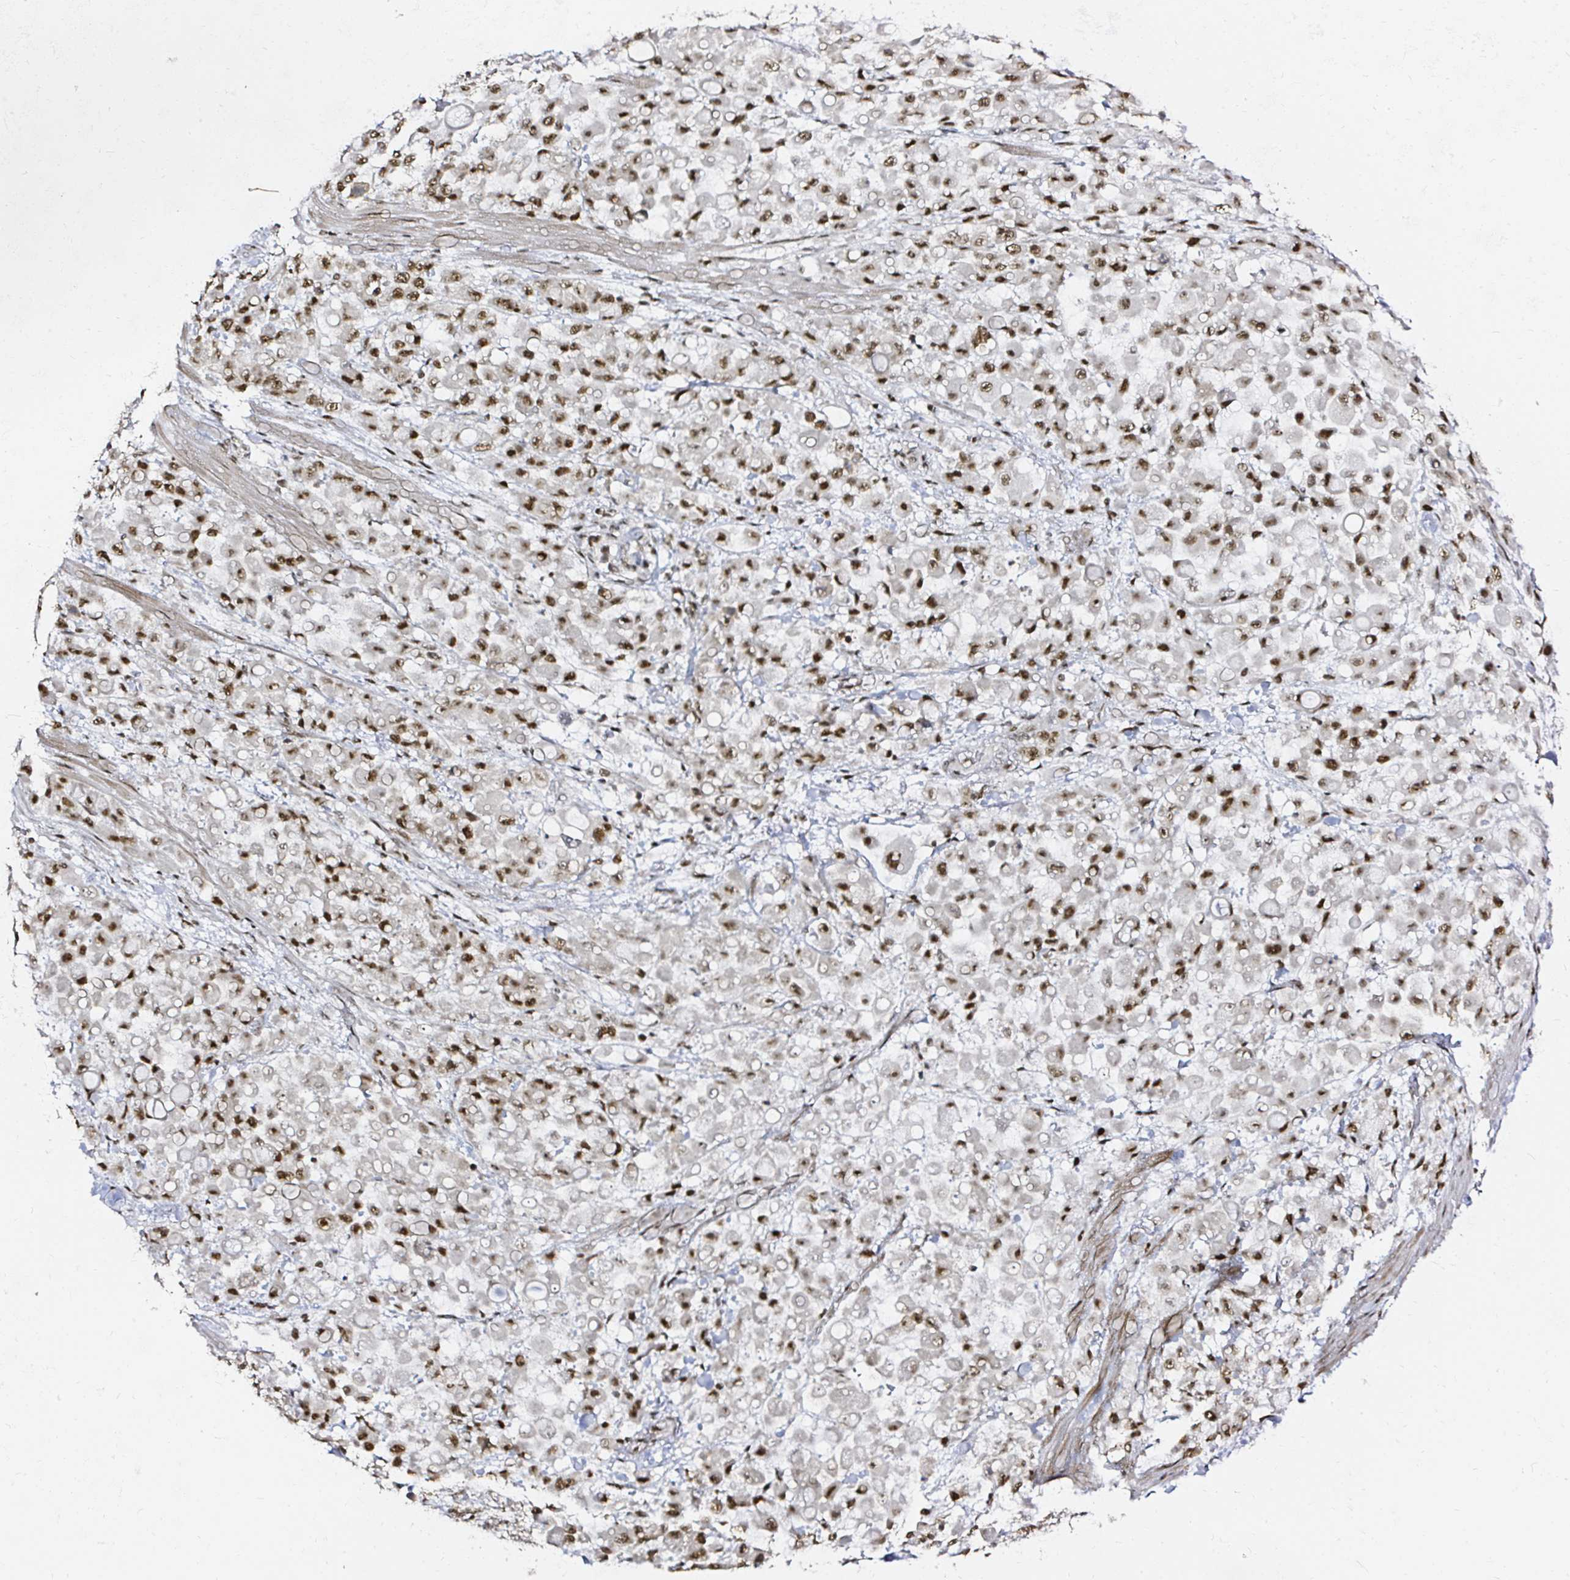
{"staining": {"intensity": "moderate", "quantity": ">75%", "location": "nuclear"}, "tissue": "stomach cancer", "cell_type": "Tumor cells", "image_type": "cancer", "snomed": [{"axis": "morphology", "description": "Adenocarcinoma, NOS"}, {"axis": "topography", "description": "Stomach"}], "caption": "Moderate nuclear staining is appreciated in about >75% of tumor cells in stomach cancer (adenocarcinoma).", "gene": "SNRPC", "patient": {"sex": "female", "age": 76}}